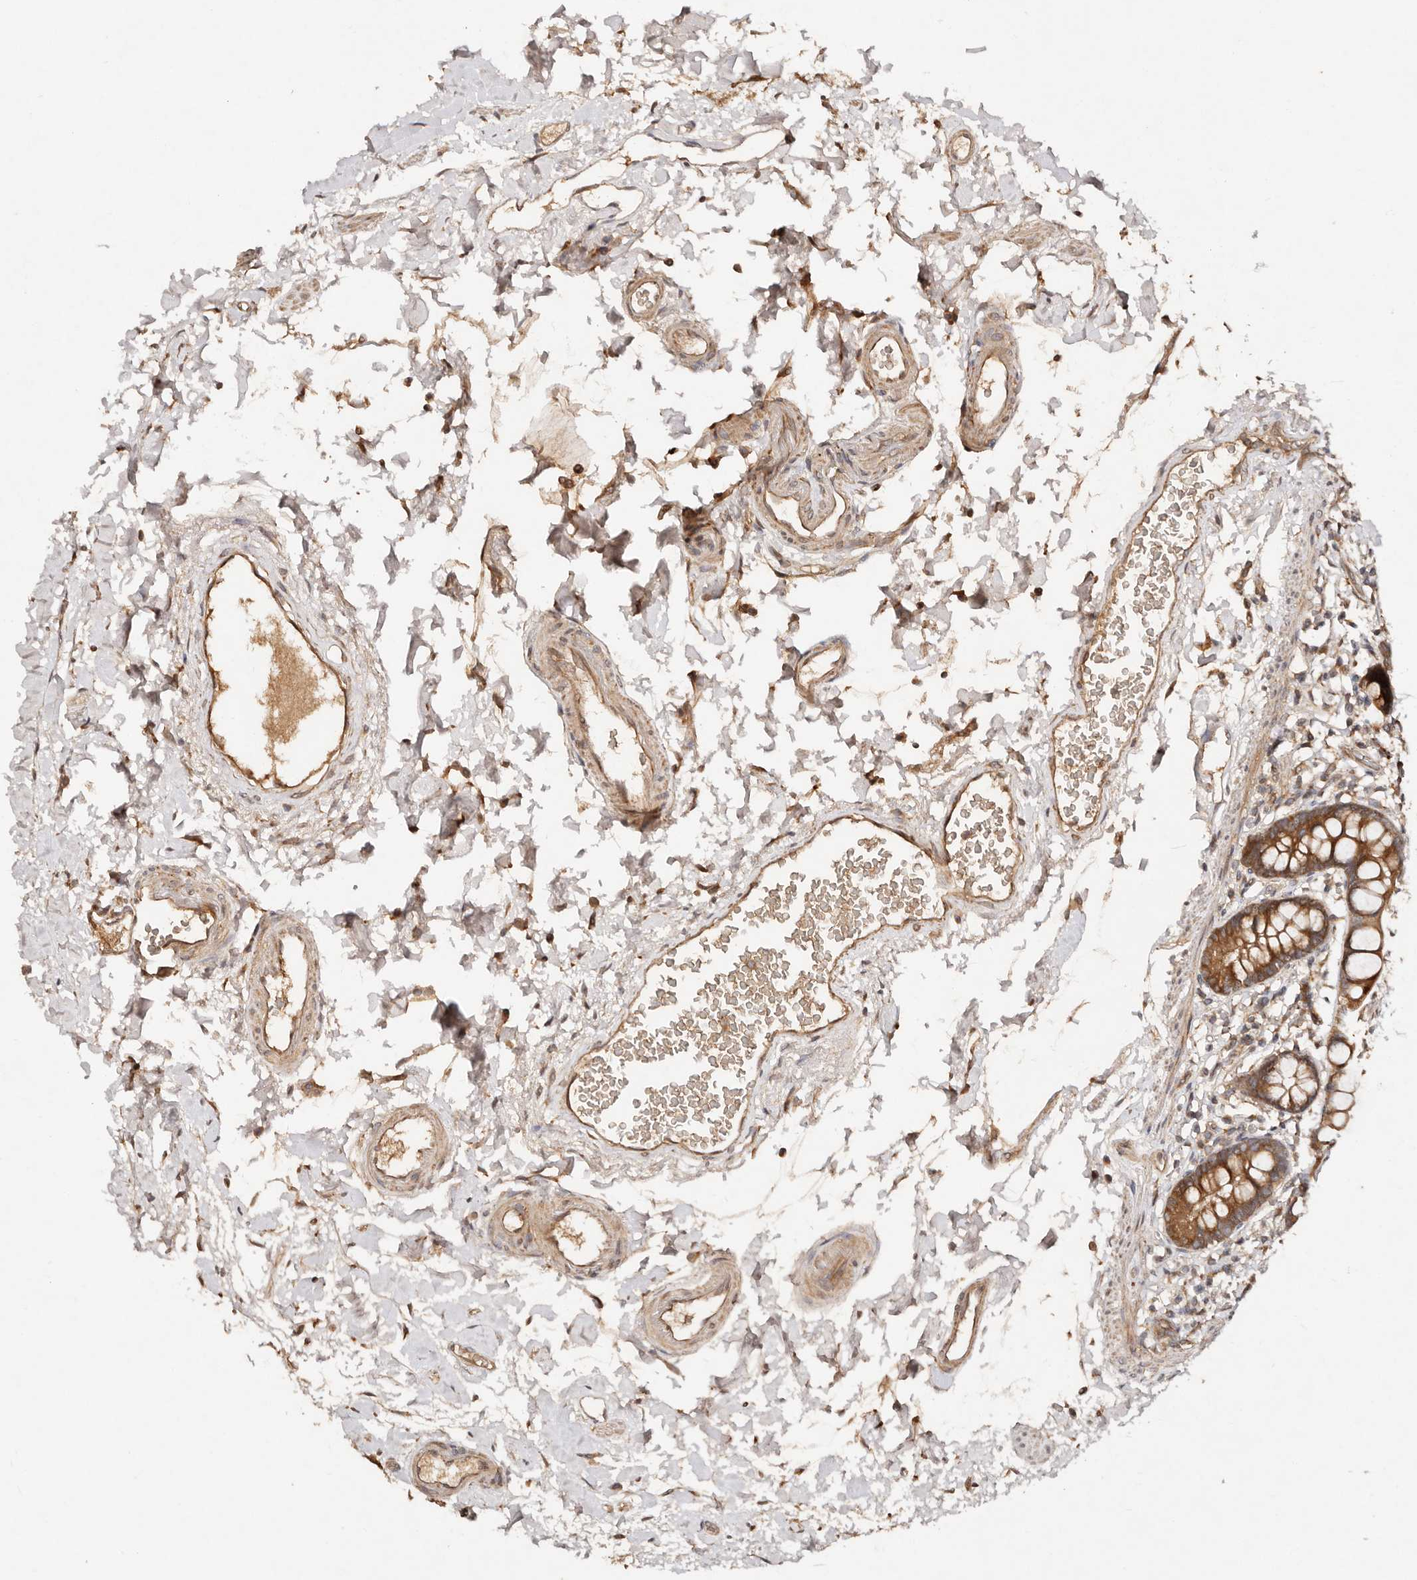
{"staining": {"intensity": "strong", "quantity": ">75%", "location": "cytoplasmic/membranous"}, "tissue": "small intestine", "cell_type": "Glandular cells", "image_type": "normal", "snomed": [{"axis": "morphology", "description": "Normal tissue, NOS"}, {"axis": "topography", "description": "Small intestine"}], "caption": "A histopathology image of small intestine stained for a protein shows strong cytoplasmic/membranous brown staining in glandular cells. The protein is shown in brown color, while the nuclei are stained blue.", "gene": "DENND11", "patient": {"sex": "female", "age": 84}}